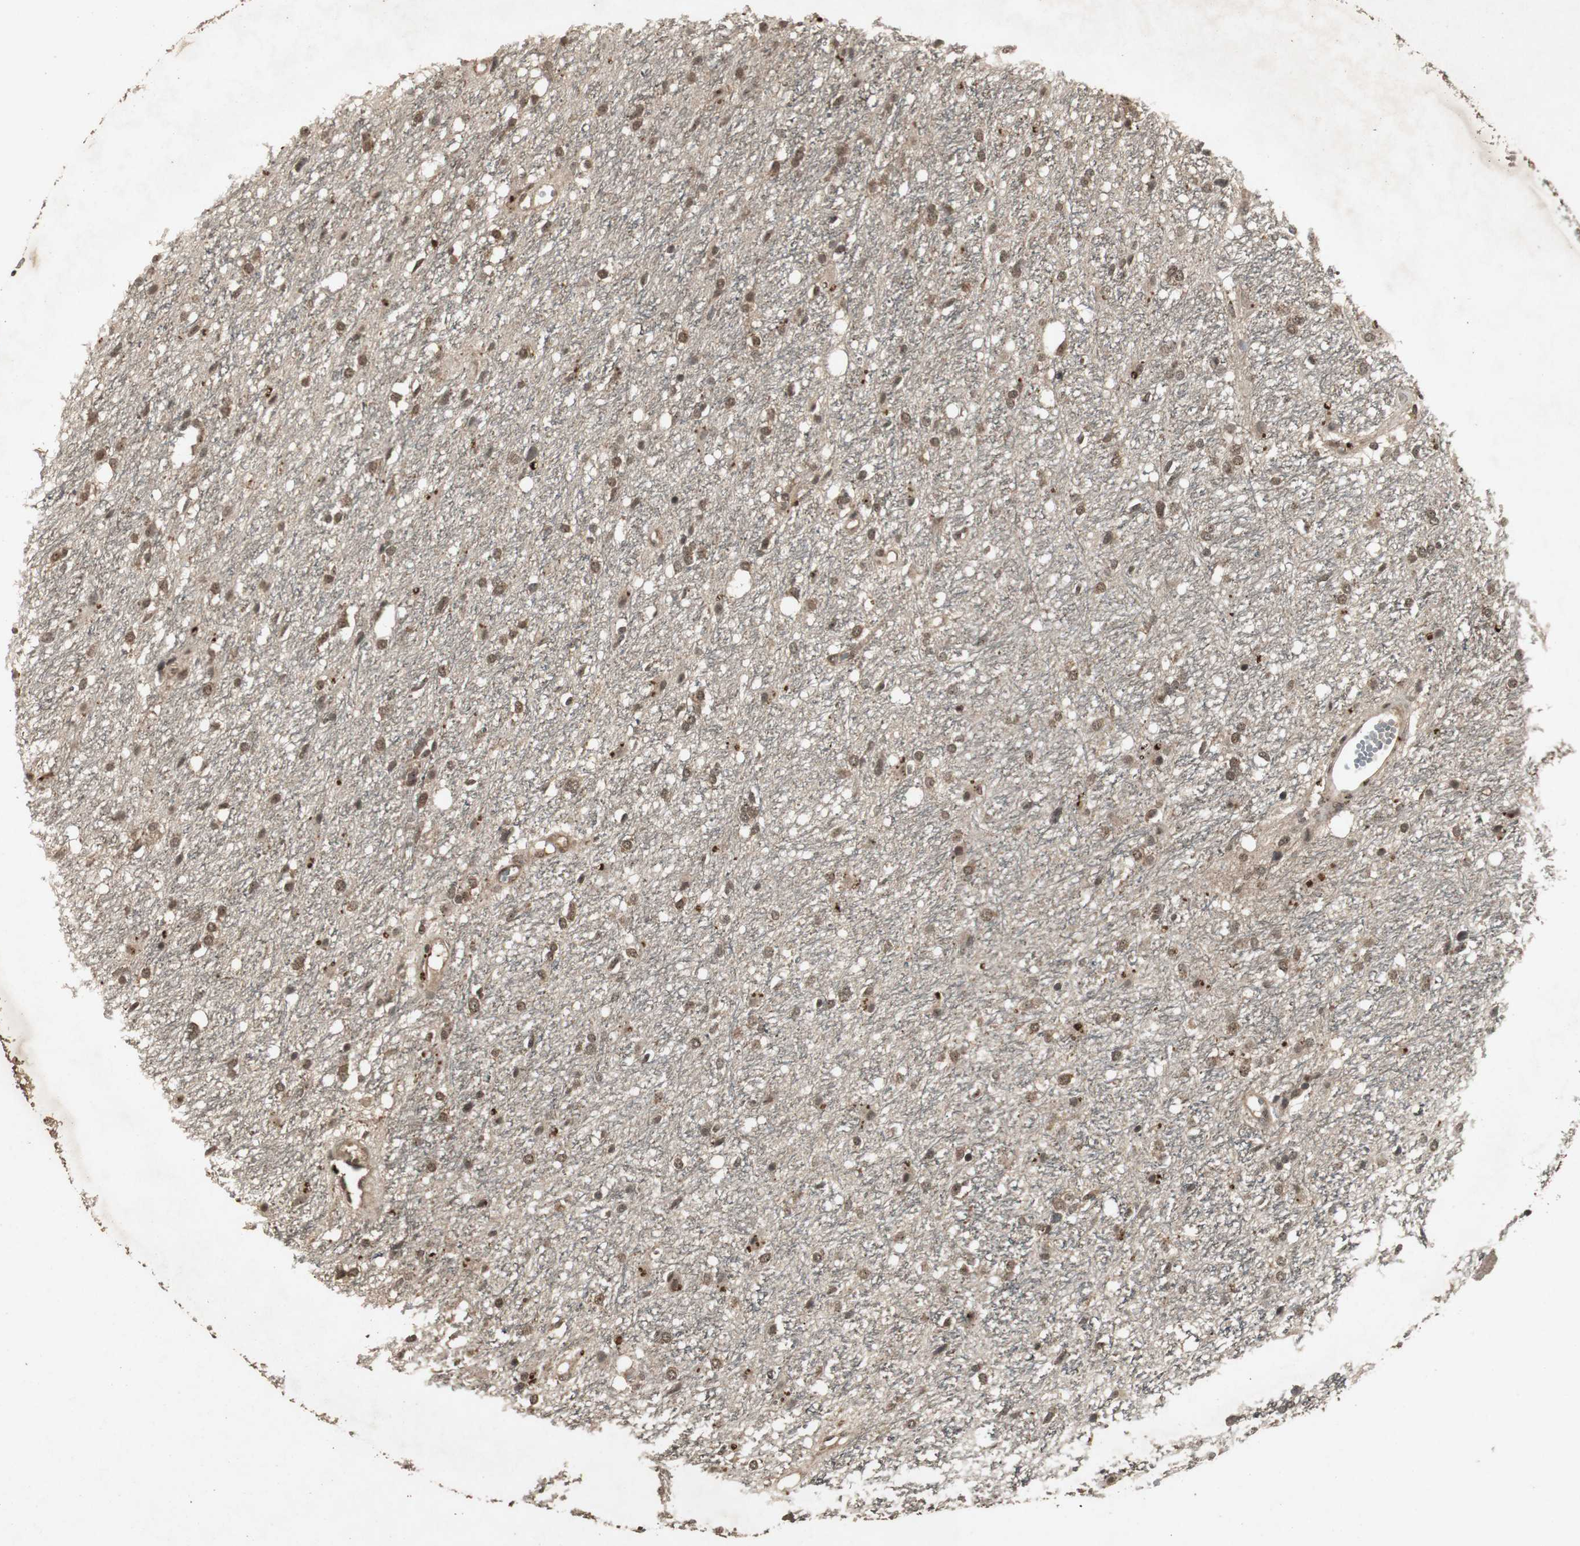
{"staining": {"intensity": "moderate", "quantity": ">75%", "location": "cytoplasmic/membranous,nuclear"}, "tissue": "glioma", "cell_type": "Tumor cells", "image_type": "cancer", "snomed": [{"axis": "morphology", "description": "Glioma, malignant, High grade"}, {"axis": "topography", "description": "Brain"}], "caption": "IHC micrograph of neoplastic tissue: glioma stained using IHC reveals medium levels of moderate protein expression localized specifically in the cytoplasmic/membranous and nuclear of tumor cells, appearing as a cytoplasmic/membranous and nuclear brown color.", "gene": "EMX1", "patient": {"sex": "female", "age": 59}}